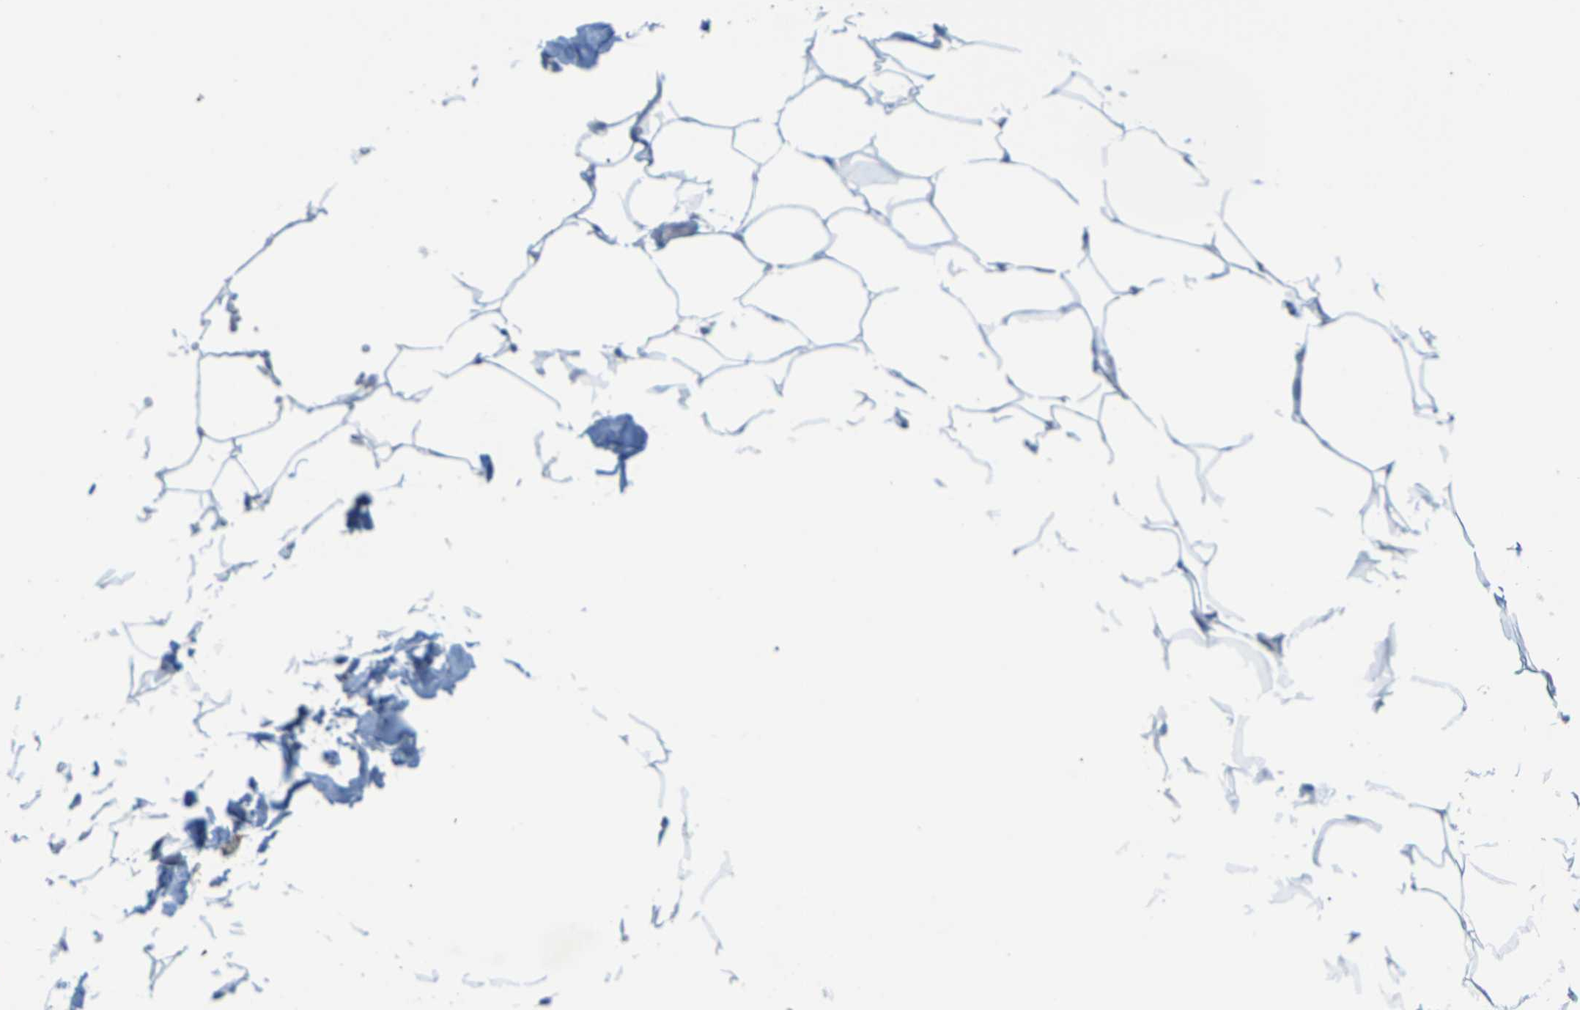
{"staining": {"intensity": "negative", "quantity": "none", "location": "none"}, "tissue": "adipose tissue", "cell_type": "Adipocytes", "image_type": "normal", "snomed": [{"axis": "morphology", "description": "Normal tissue, NOS"}, {"axis": "topography", "description": "Breast"}, {"axis": "topography", "description": "Adipose tissue"}], "caption": "An immunohistochemistry micrograph of benign adipose tissue is shown. There is no staining in adipocytes of adipose tissue. (DAB immunohistochemistry with hematoxylin counter stain).", "gene": "CLDN3", "patient": {"sex": "female", "age": 25}}